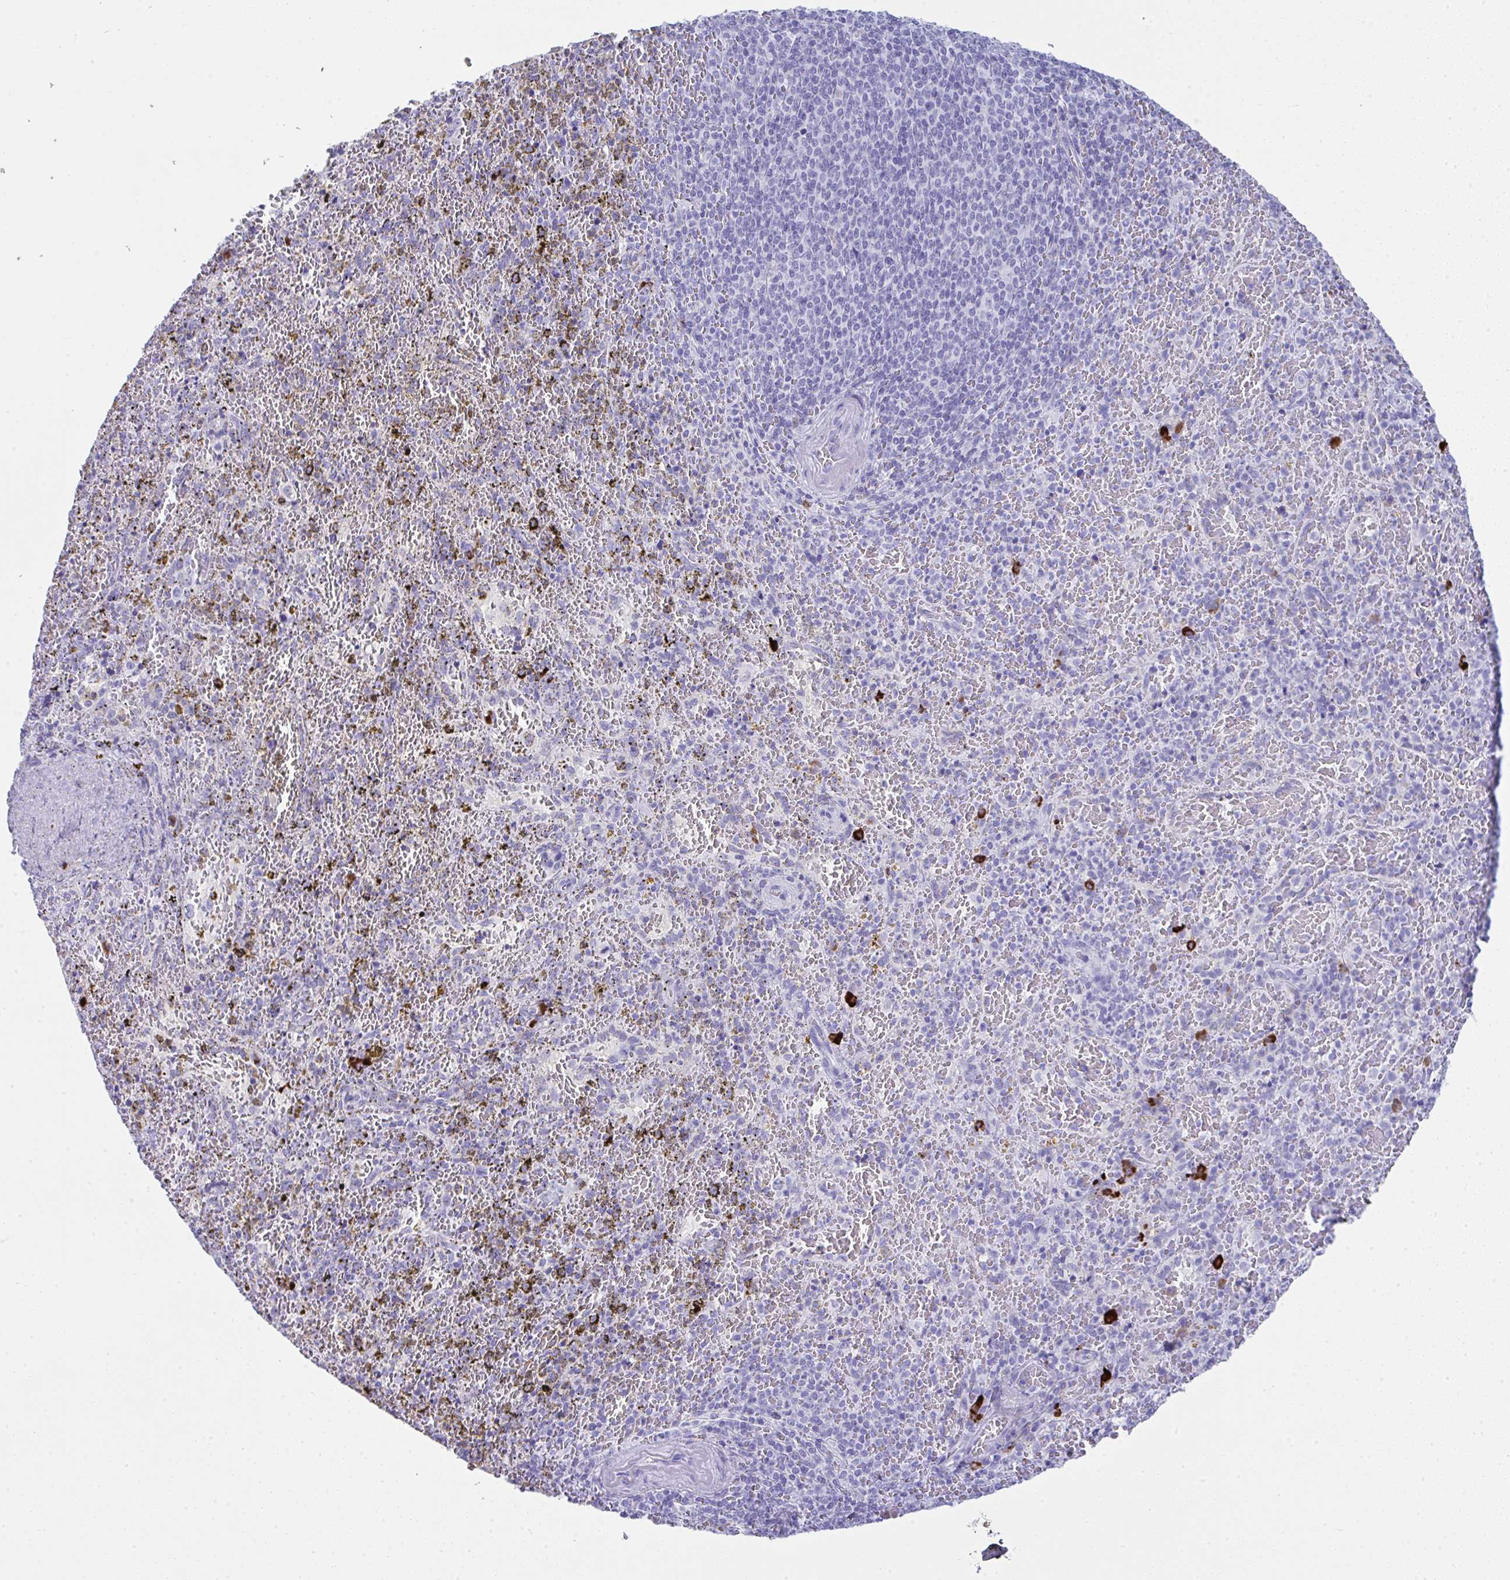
{"staining": {"intensity": "strong", "quantity": "<25%", "location": "cytoplasmic/membranous"}, "tissue": "spleen", "cell_type": "Cells in red pulp", "image_type": "normal", "snomed": [{"axis": "morphology", "description": "Normal tissue, NOS"}, {"axis": "topography", "description": "Spleen"}], "caption": "Strong cytoplasmic/membranous protein staining is appreciated in approximately <25% of cells in red pulp in spleen.", "gene": "JCHAIN", "patient": {"sex": "female", "age": 50}}